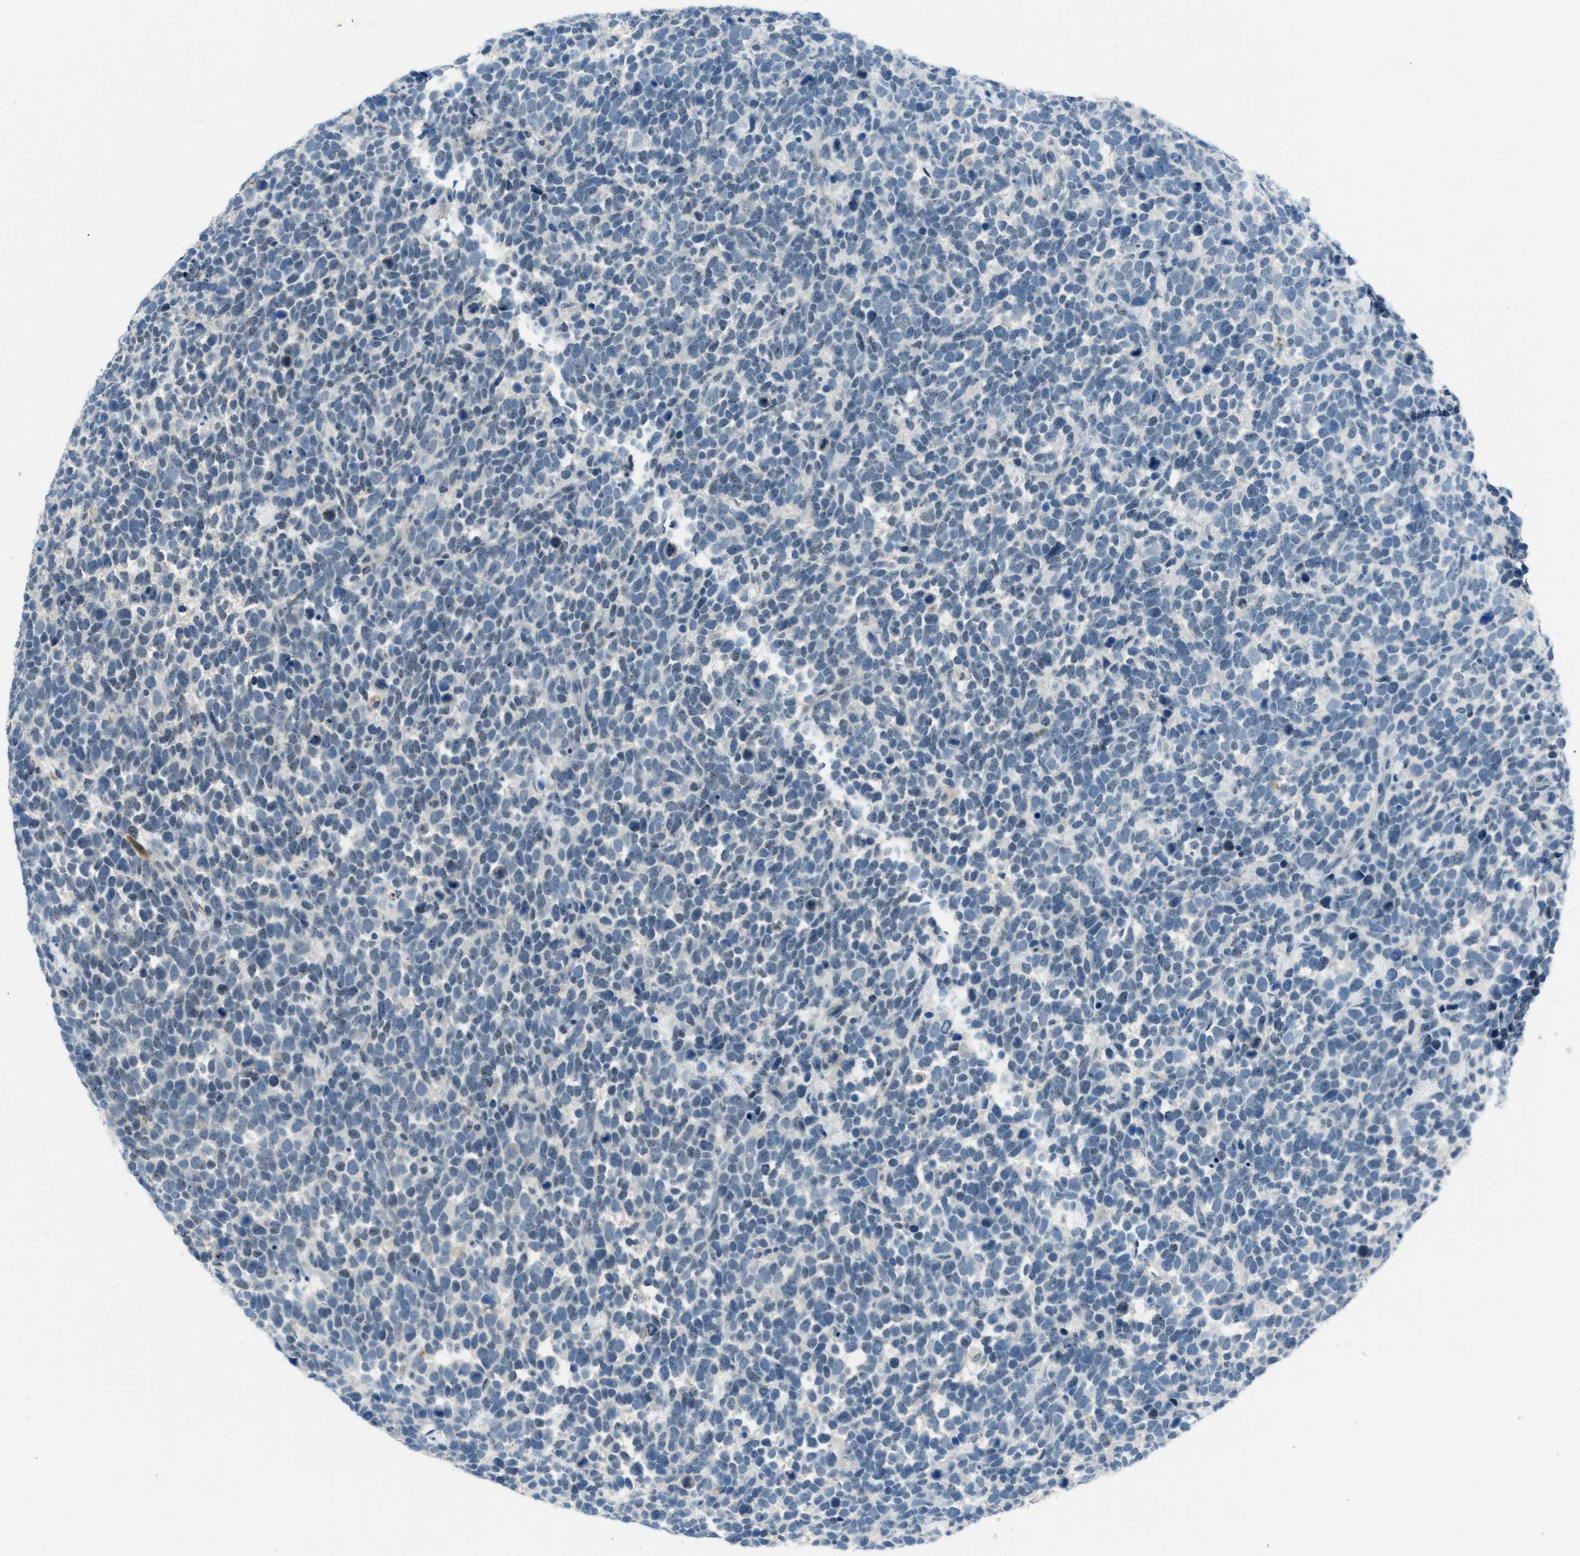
{"staining": {"intensity": "negative", "quantity": "none", "location": "none"}, "tissue": "urothelial cancer", "cell_type": "Tumor cells", "image_type": "cancer", "snomed": [{"axis": "morphology", "description": "Urothelial carcinoma, High grade"}, {"axis": "topography", "description": "Urinary bladder"}], "caption": "Immunohistochemistry (IHC) of human urothelial cancer demonstrates no expression in tumor cells.", "gene": "KLHL8", "patient": {"sex": "female", "age": 82}}